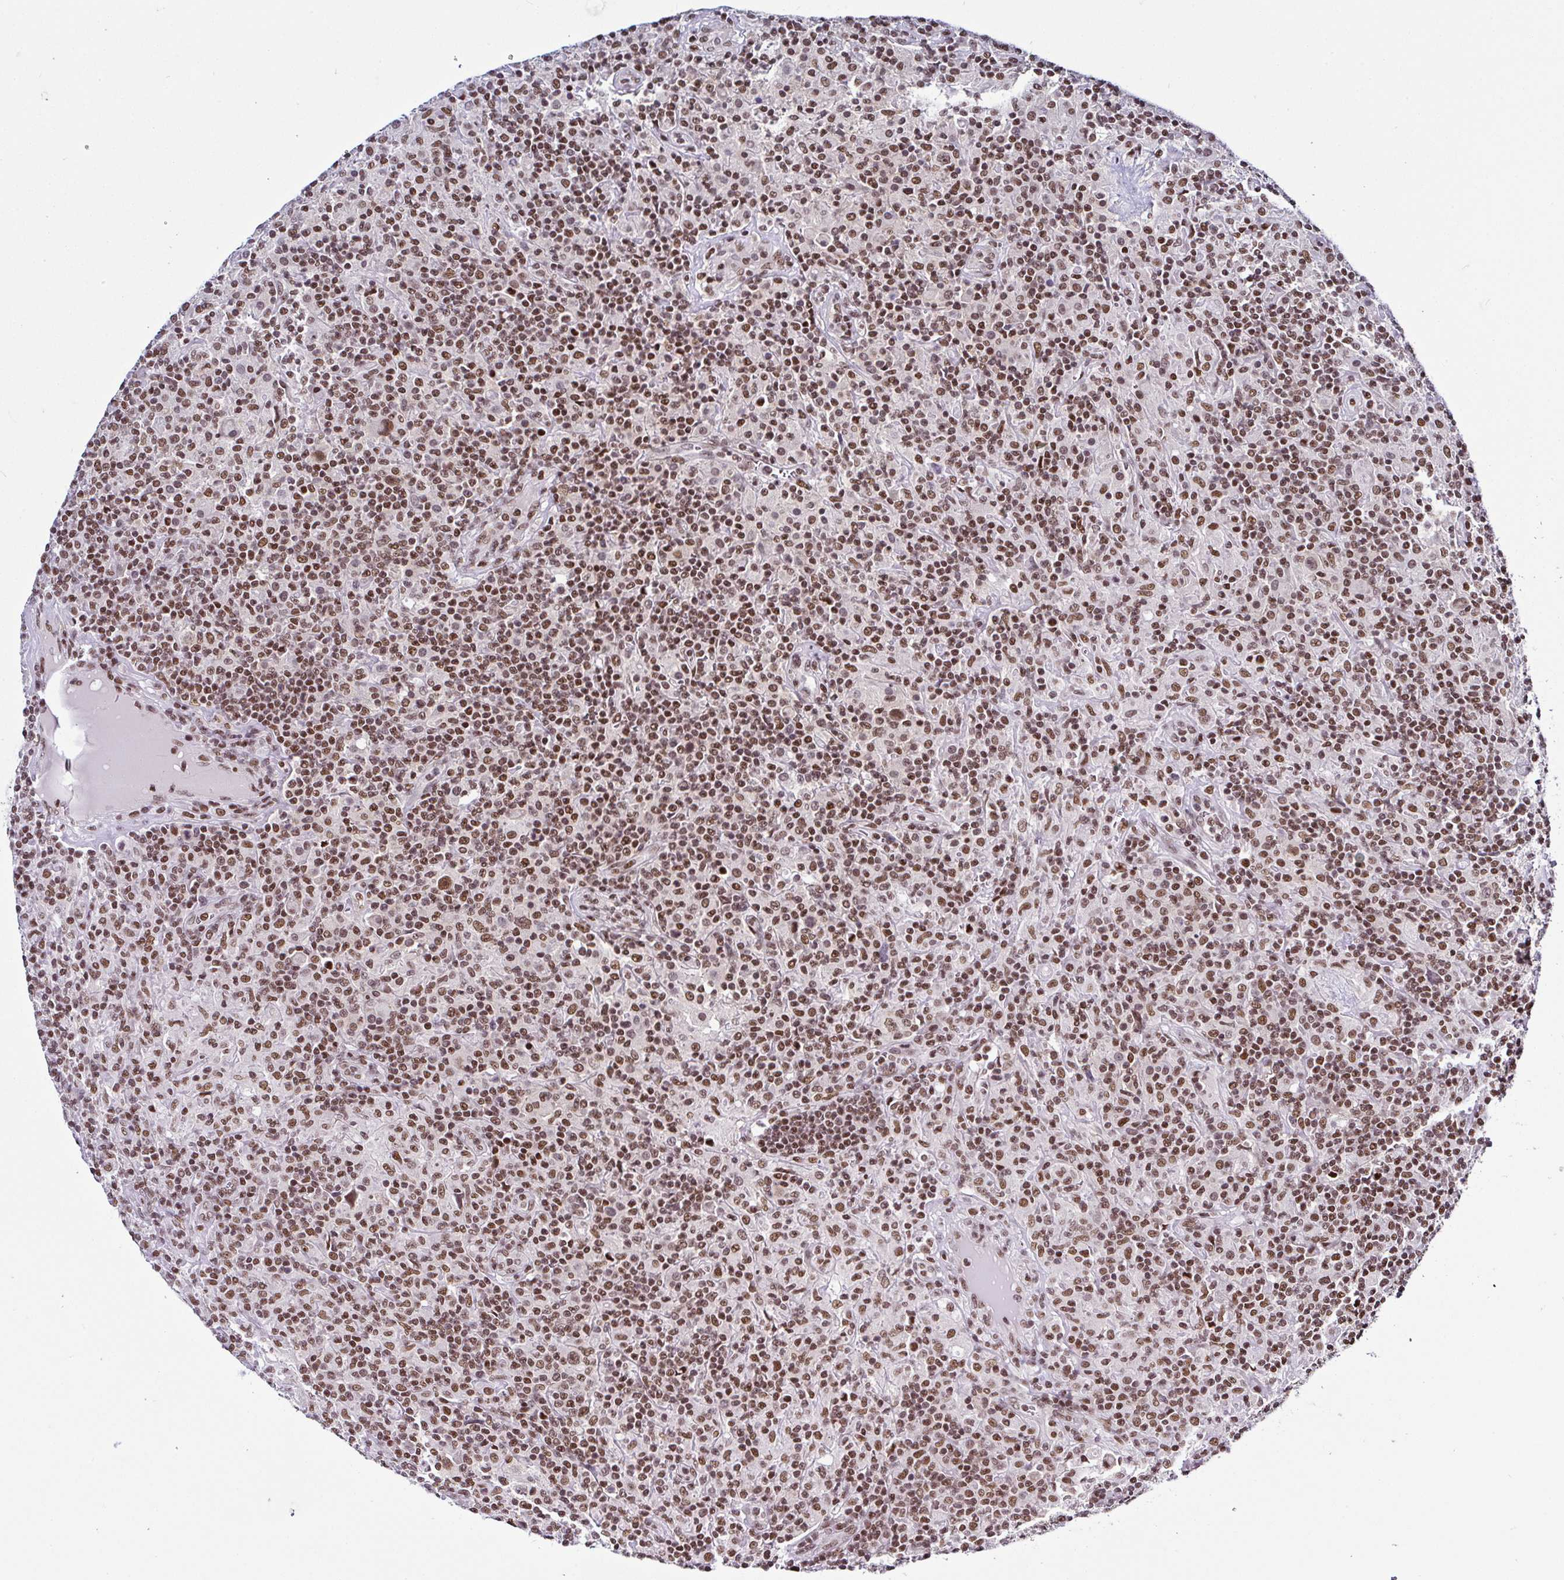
{"staining": {"intensity": "moderate", "quantity": ">75%", "location": "nuclear"}, "tissue": "lymphoma", "cell_type": "Tumor cells", "image_type": "cancer", "snomed": [{"axis": "morphology", "description": "Hodgkin's disease, NOS"}, {"axis": "topography", "description": "Lymph node"}], "caption": "Immunohistochemistry (IHC) of human Hodgkin's disease shows medium levels of moderate nuclear expression in about >75% of tumor cells. (DAB (3,3'-diaminobenzidine) IHC, brown staining for protein, blue staining for nuclei).", "gene": "DR1", "patient": {"sex": "male", "age": 70}}